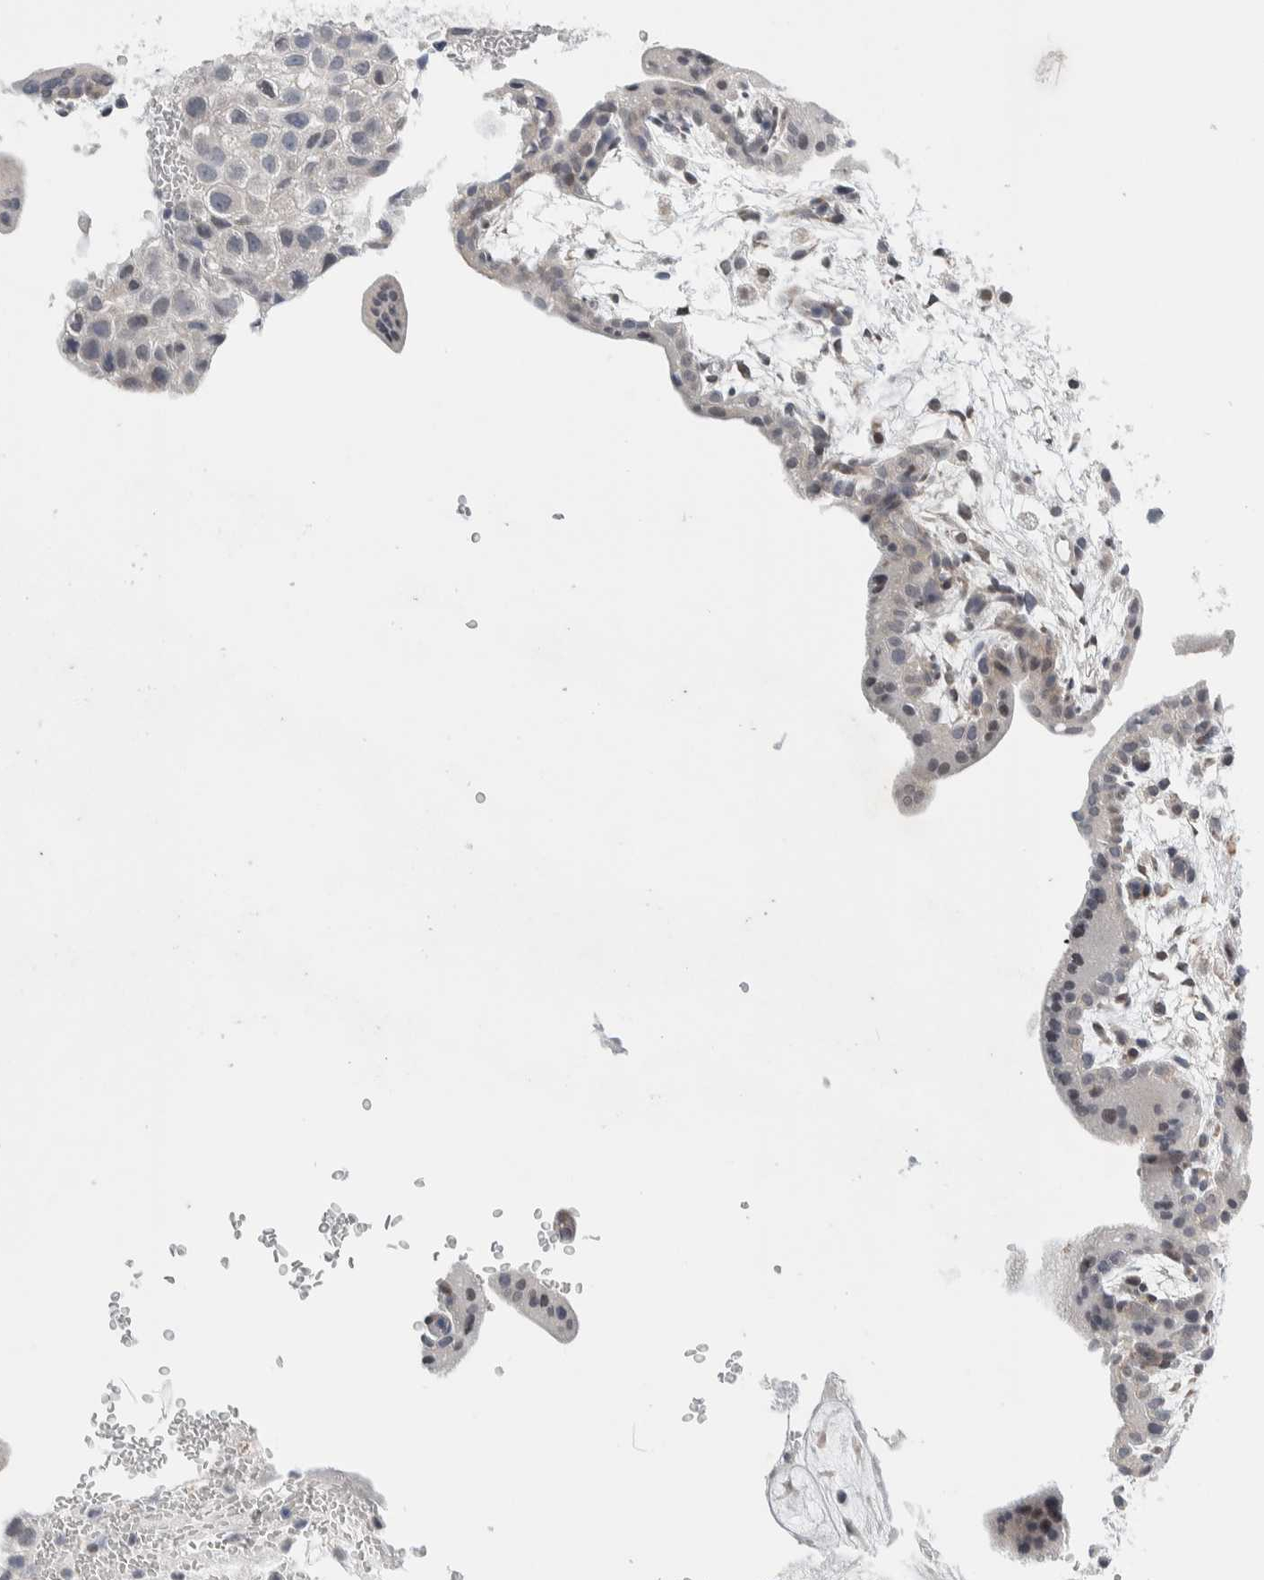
{"staining": {"intensity": "negative", "quantity": "none", "location": "none"}, "tissue": "placenta", "cell_type": "Decidual cells", "image_type": "normal", "snomed": [{"axis": "morphology", "description": "Normal tissue, NOS"}, {"axis": "topography", "description": "Placenta"}], "caption": "The micrograph exhibits no staining of decidual cells in unremarkable placenta.", "gene": "NEUROD1", "patient": {"sex": "female", "age": 35}}